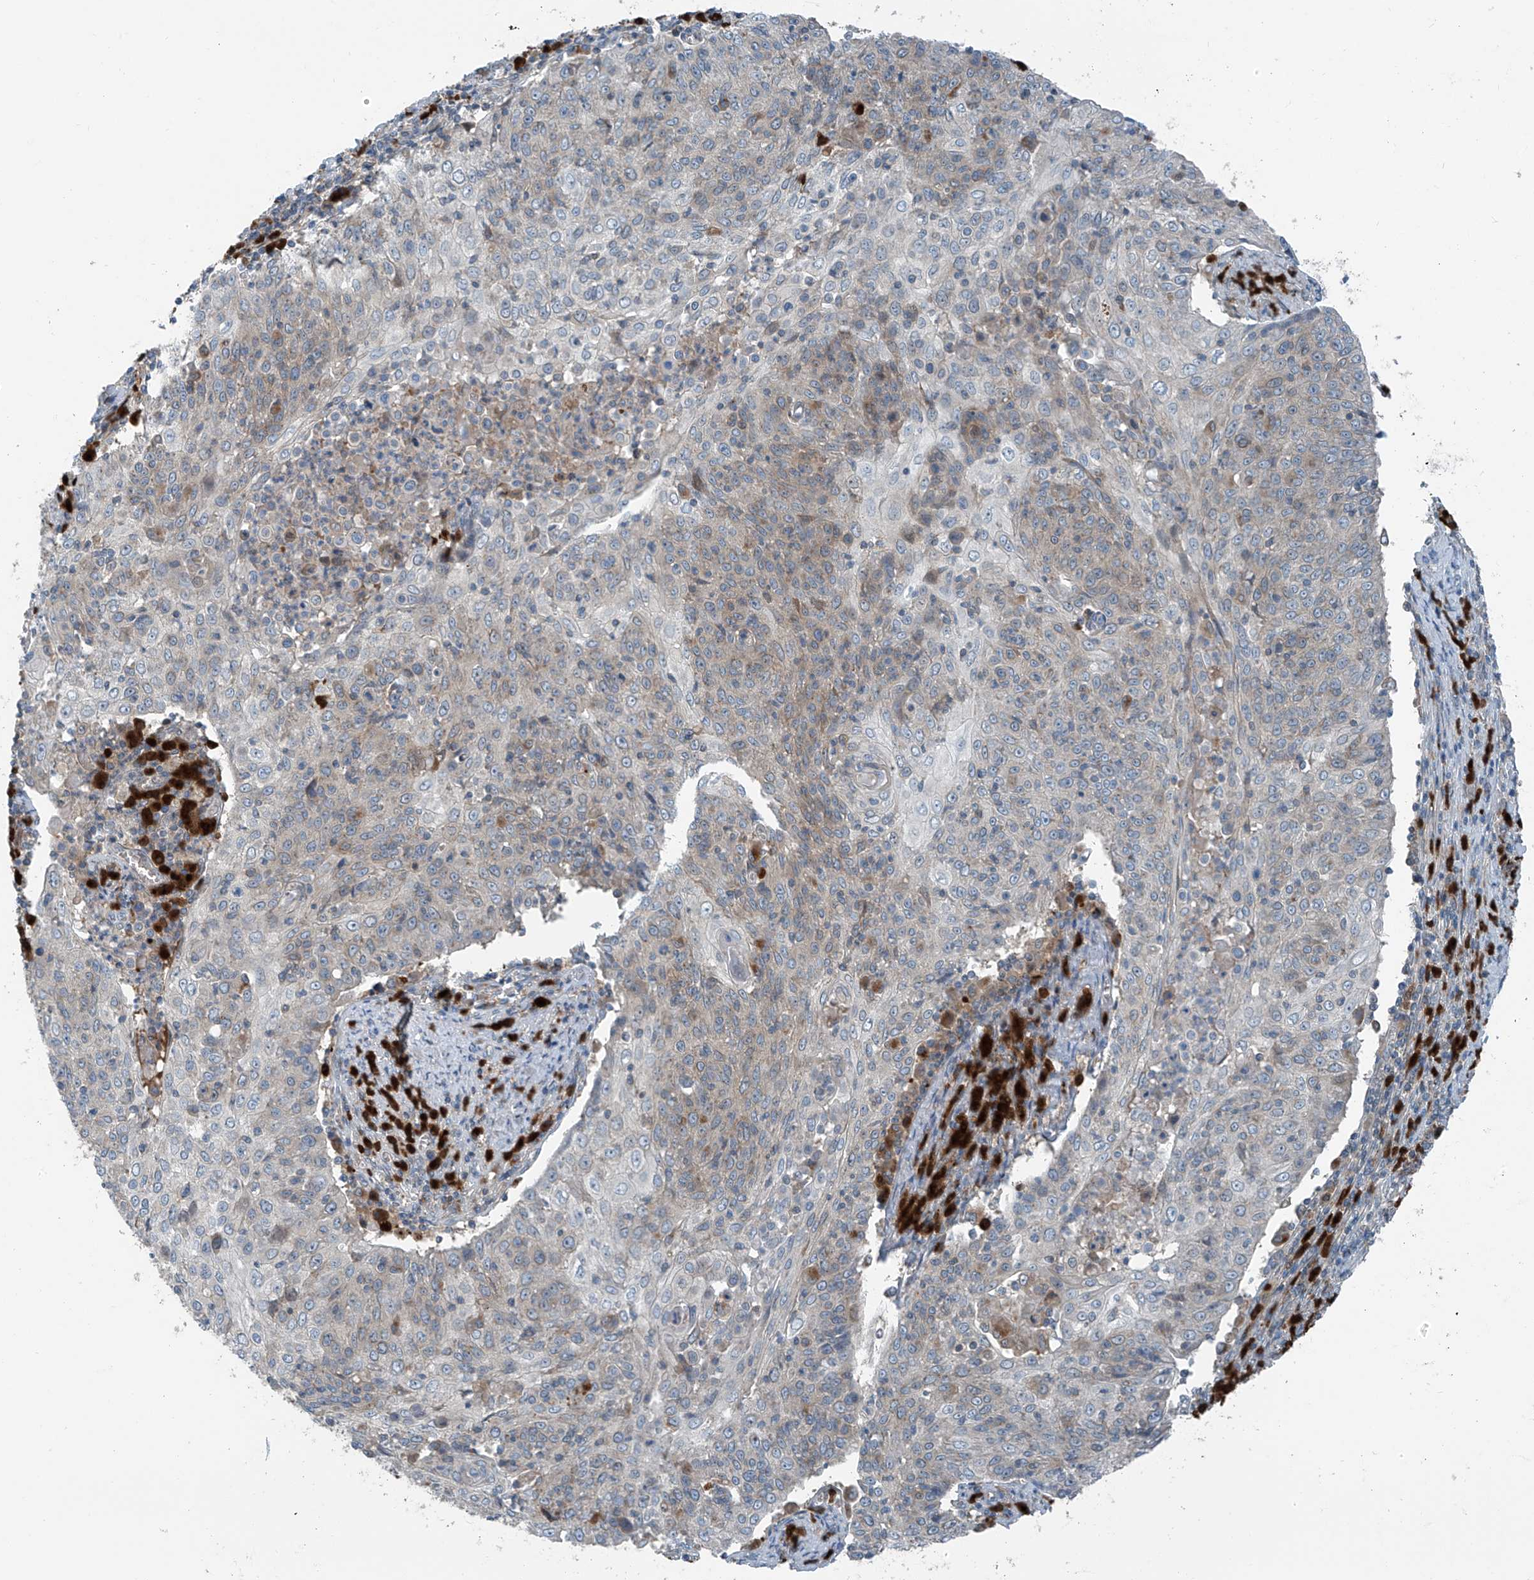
{"staining": {"intensity": "weak", "quantity": "<25%", "location": "cytoplasmic/membranous"}, "tissue": "cervical cancer", "cell_type": "Tumor cells", "image_type": "cancer", "snomed": [{"axis": "morphology", "description": "Squamous cell carcinoma, NOS"}, {"axis": "topography", "description": "Cervix"}], "caption": "Tumor cells show no significant protein positivity in cervical cancer (squamous cell carcinoma).", "gene": "SLC12A6", "patient": {"sex": "female", "age": 48}}